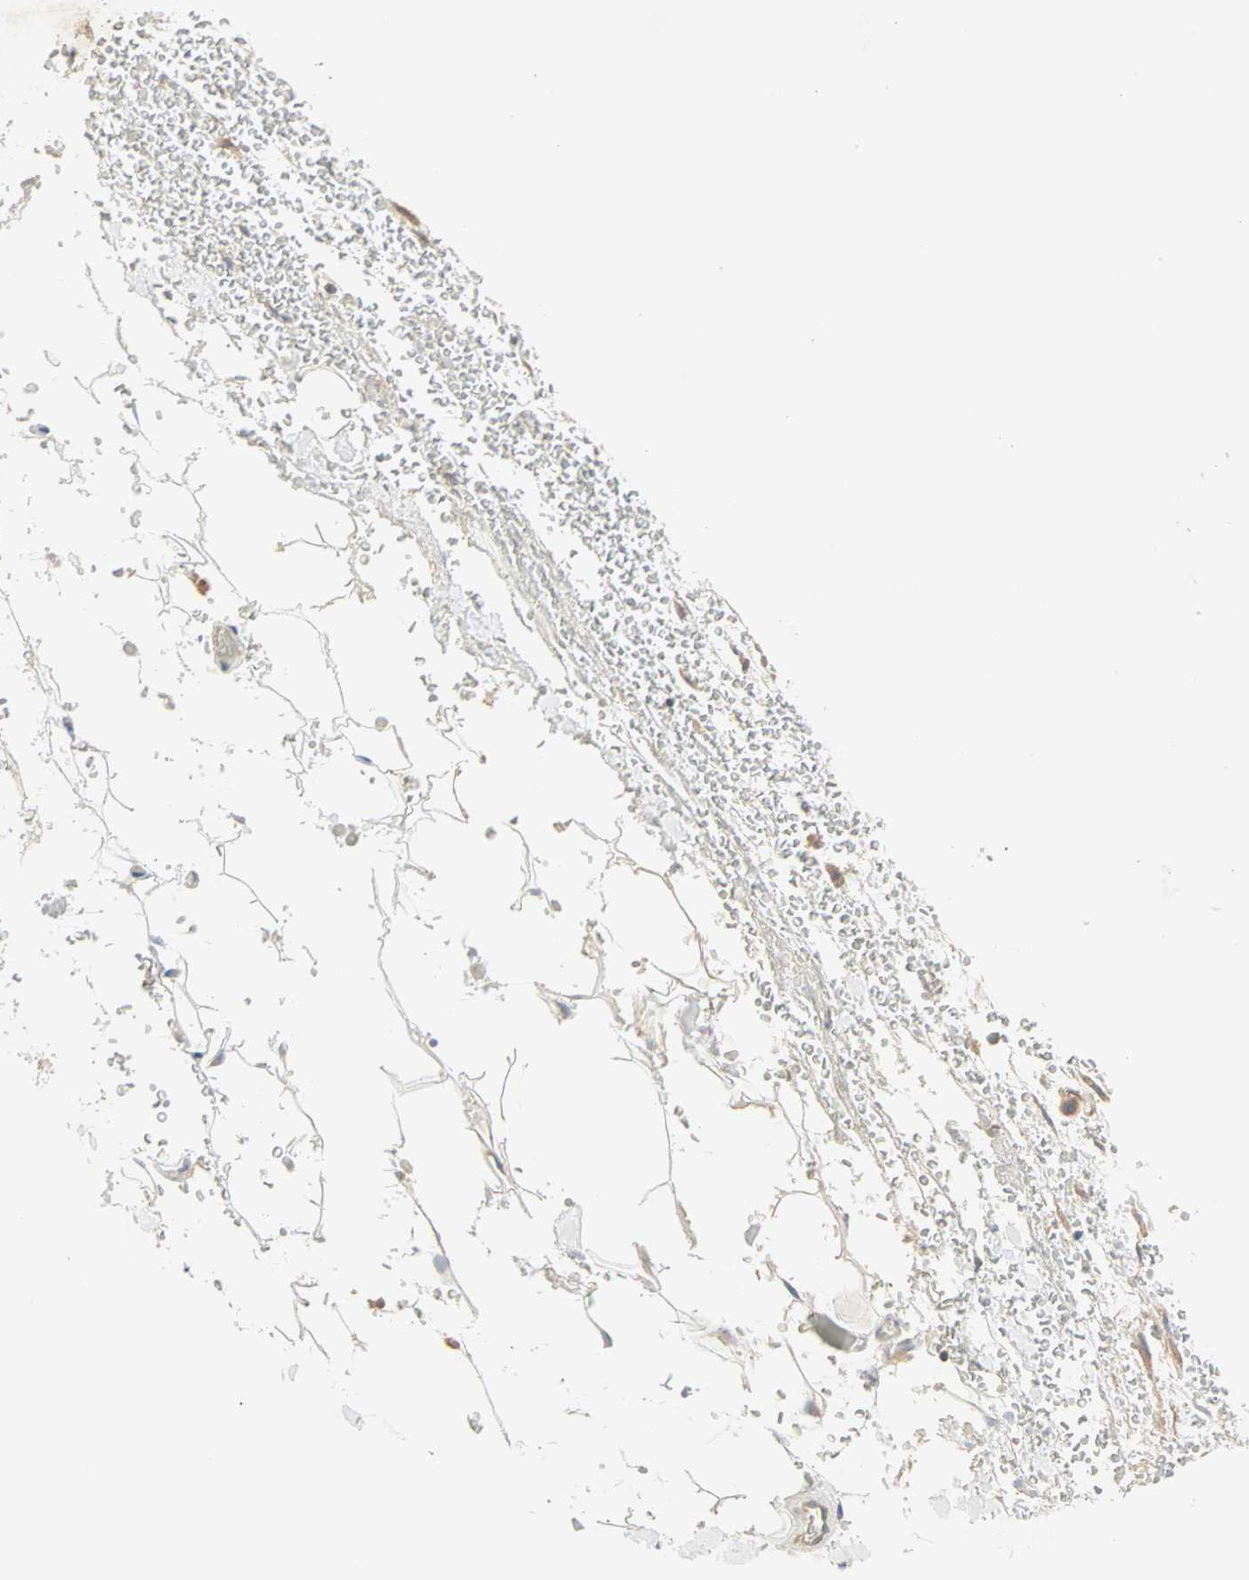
{"staining": {"intensity": "weak", "quantity": ">75%", "location": "cytoplasmic/membranous"}, "tissue": "adipose tissue", "cell_type": "Adipocytes", "image_type": "normal", "snomed": [{"axis": "morphology", "description": "Normal tissue, NOS"}, {"axis": "morphology", "description": "Inflammation, NOS"}, {"axis": "topography", "description": "Breast"}], "caption": "Immunohistochemical staining of unremarkable human adipose tissue reveals low levels of weak cytoplasmic/membranous positivity in about >75% of adipocytes. The protein of interest is stained brown, and the nuclei are stained in blue (DAB (3,3'-diaminobenzidine) IHC with brightfield microscopy, high magnification).", "gene": "TTF2", "patient": {"sex": "female", "age": 65}}